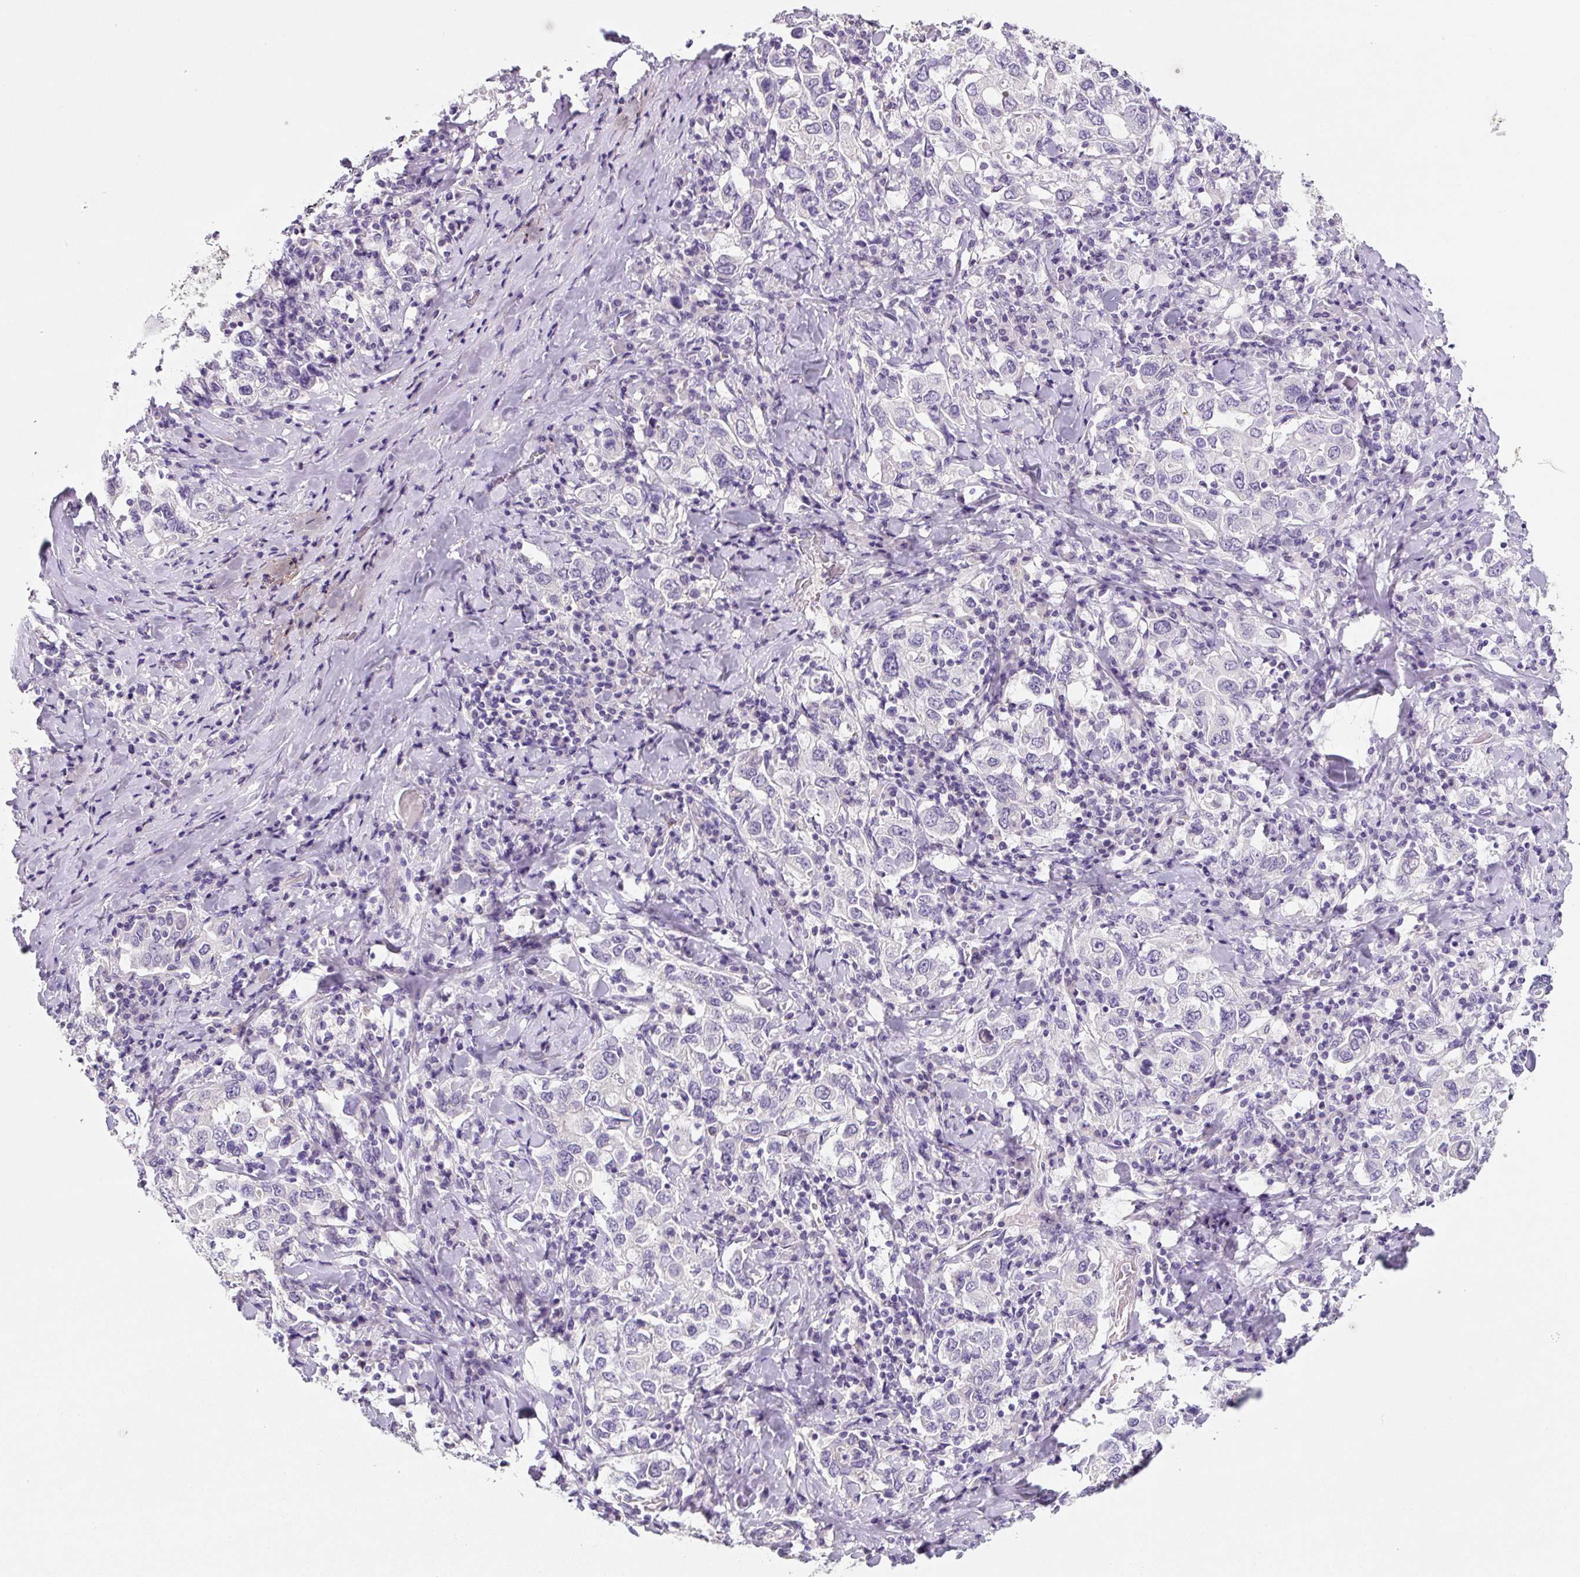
{"staining": {"intensity": "negative", "quantity": "none", "location": "none"}, "tissue": "stomach cancer", "cell_type": "Tumor cells", "image_type": "cancer", "snomed": [{"axis": "morphology", "description": "Adenocarcinoma, NOS"}, {"axis": "topography", "description": "Stomach, upper"}], "caption": "This is a image of IHC staining of adenocarcinoma (stomach), which shows no staining in tumor cells.", "gene": "SYP", "patient": {"sex": "male", "age": 62}}